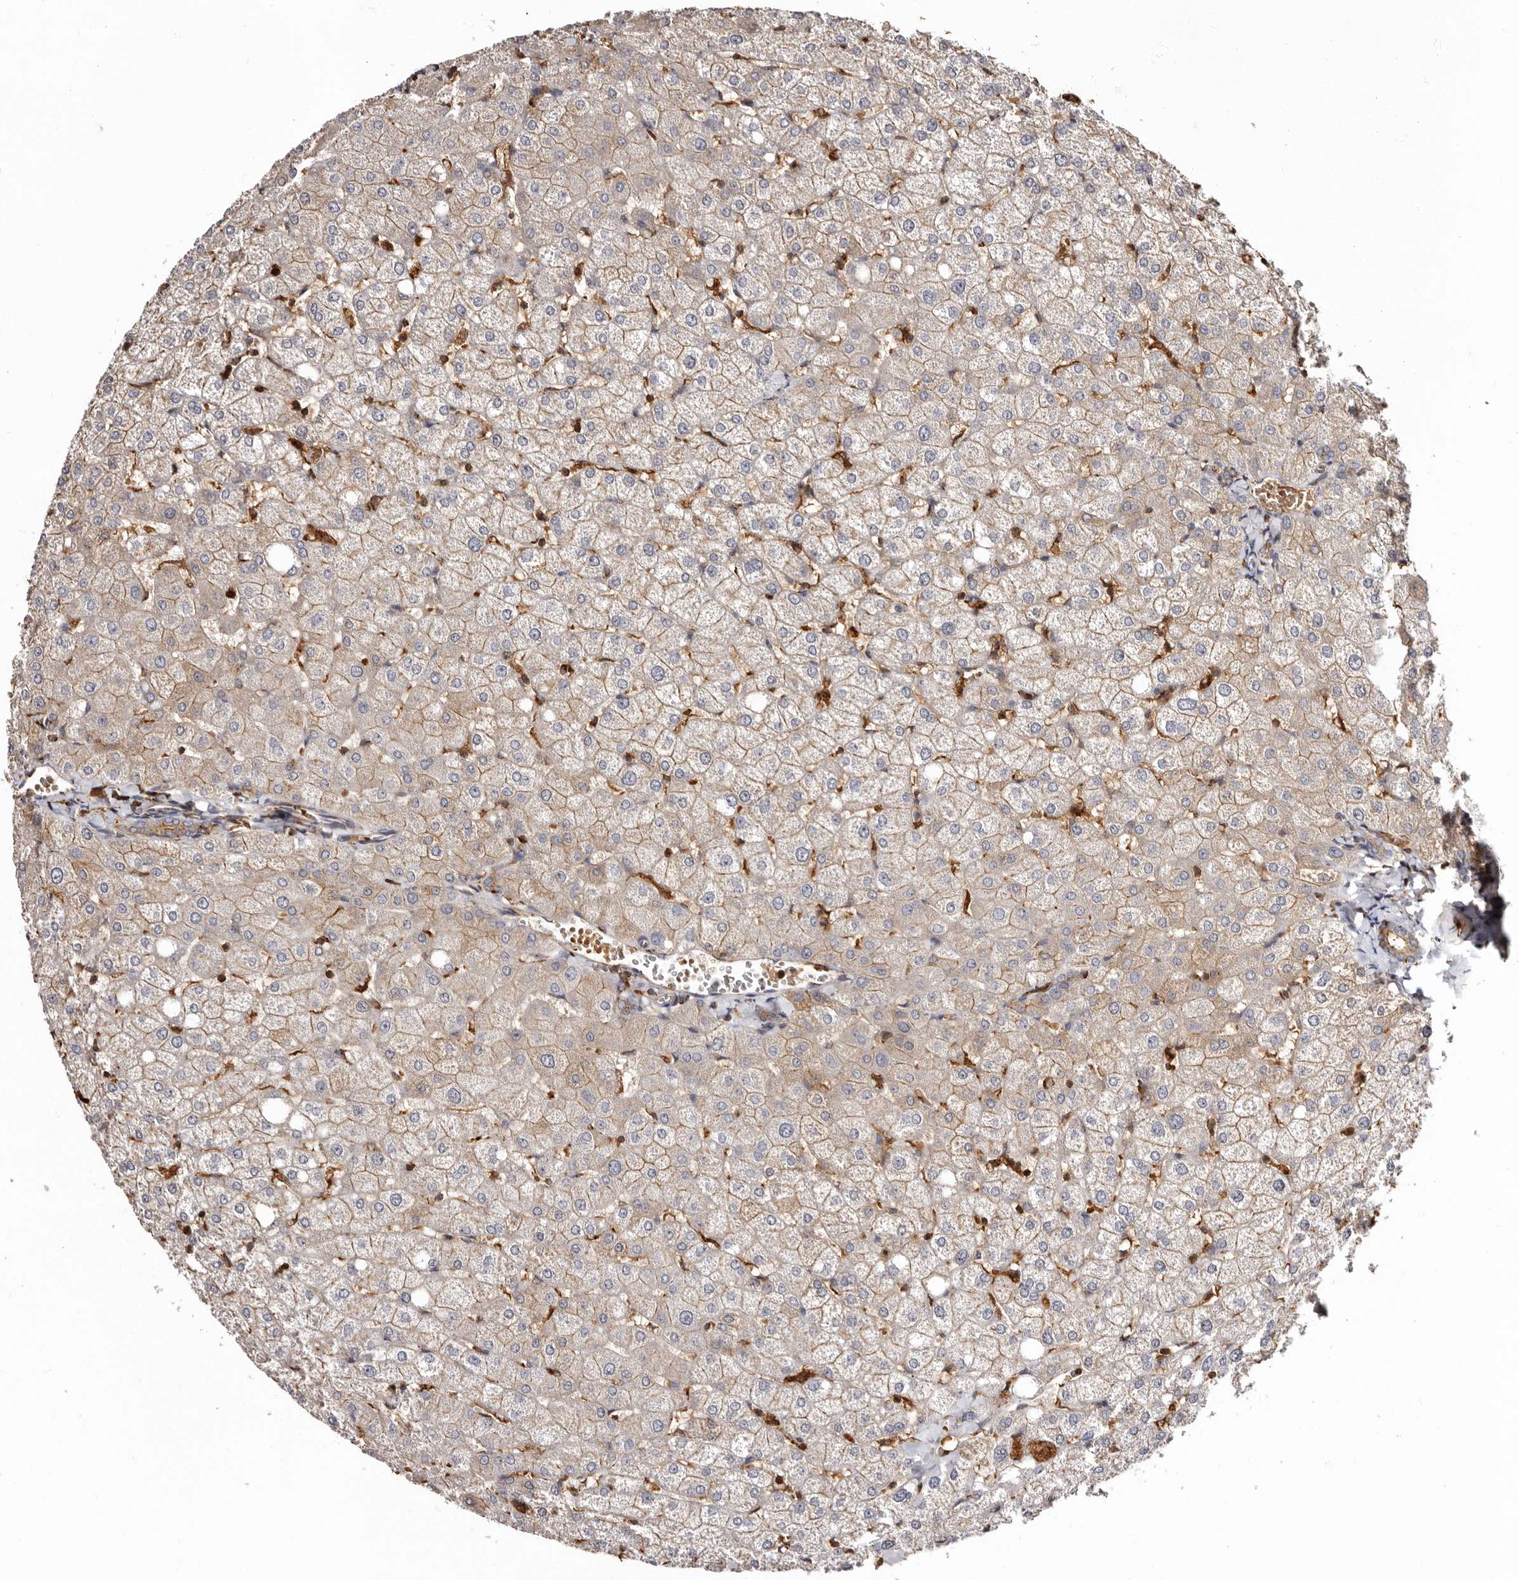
{"staining": {"intensity": "moderate", "quantity": ">75%", "location": "cytoplasmic/membranous"}, "tissue": "liver", "cell_type": "Cholangiocytes", "image_type": "normal", "snomed": [{"axis": "morphology", "description": "Normal tissue, NOS"}, {"axis": "topography", "description": "Liver"}], "caption": "This is a histology image of immunohistochemistry (IHC) staining of normal liver, which shows moderate positivity in the cytoplasmic/membranous of cholangiocytes.", "gene": "BAX", "patient": {"sex": "female", "age": 54}}